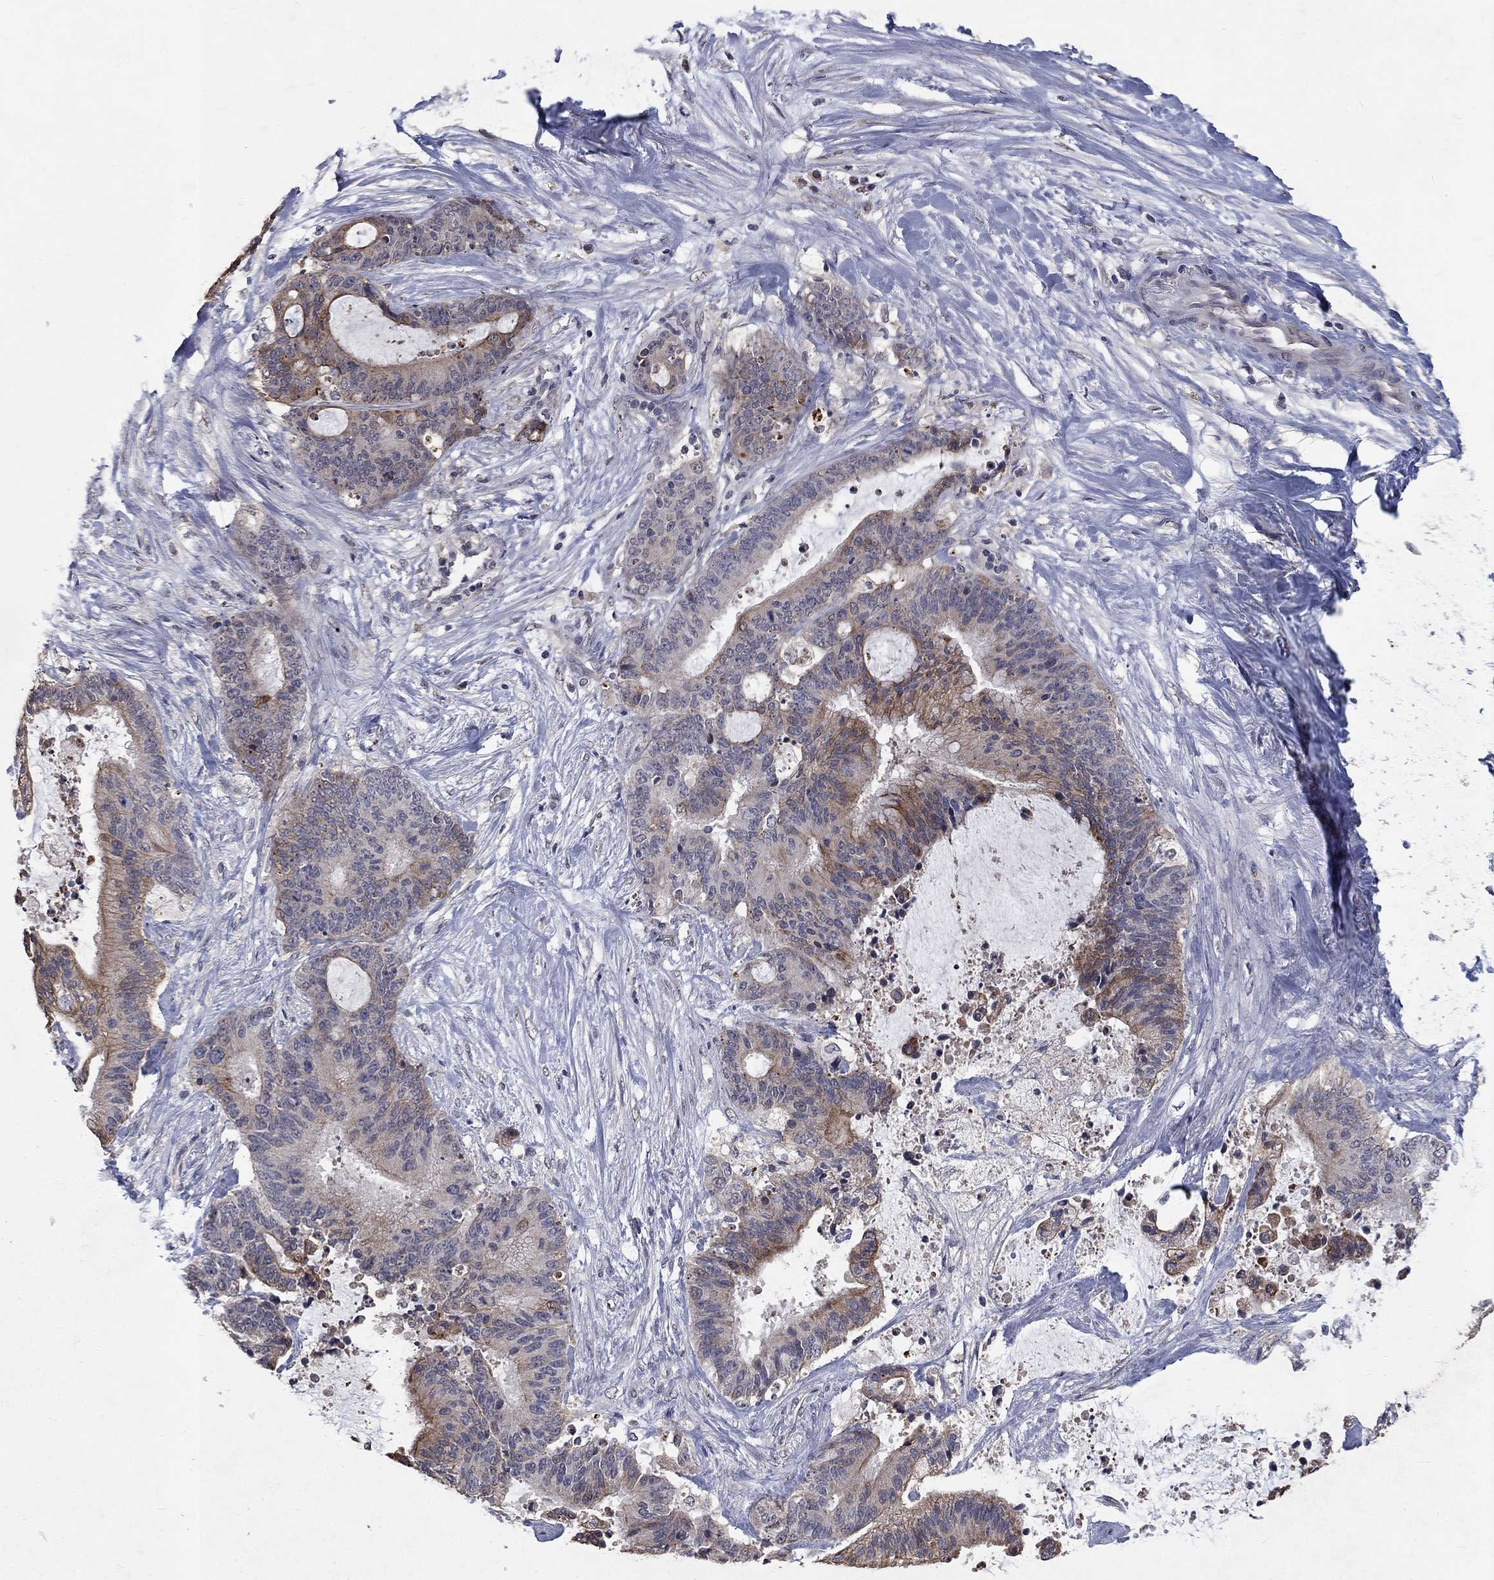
{"staining": {"intensity": "moderate", "quantity": "<25%", "location": "cytoplasmic/membranous"}, "tissue": "liver cancer", "cell_type": "Tumor cells", "image_type": "cancer", "snomed": [{"axis": "morphology", "description": "Cholangiocarcinoma"}, {"axis": "topography", "description": "Liver"}], "caption": "This image reveals immunohistochemistry staining of cholangiocarcinoma (liver), with low moderate cytoplasmic/membranous expression in about <25% of tumor cells.", "gene": "CHST5", "patient": {"sex": "female", "age": 73}}